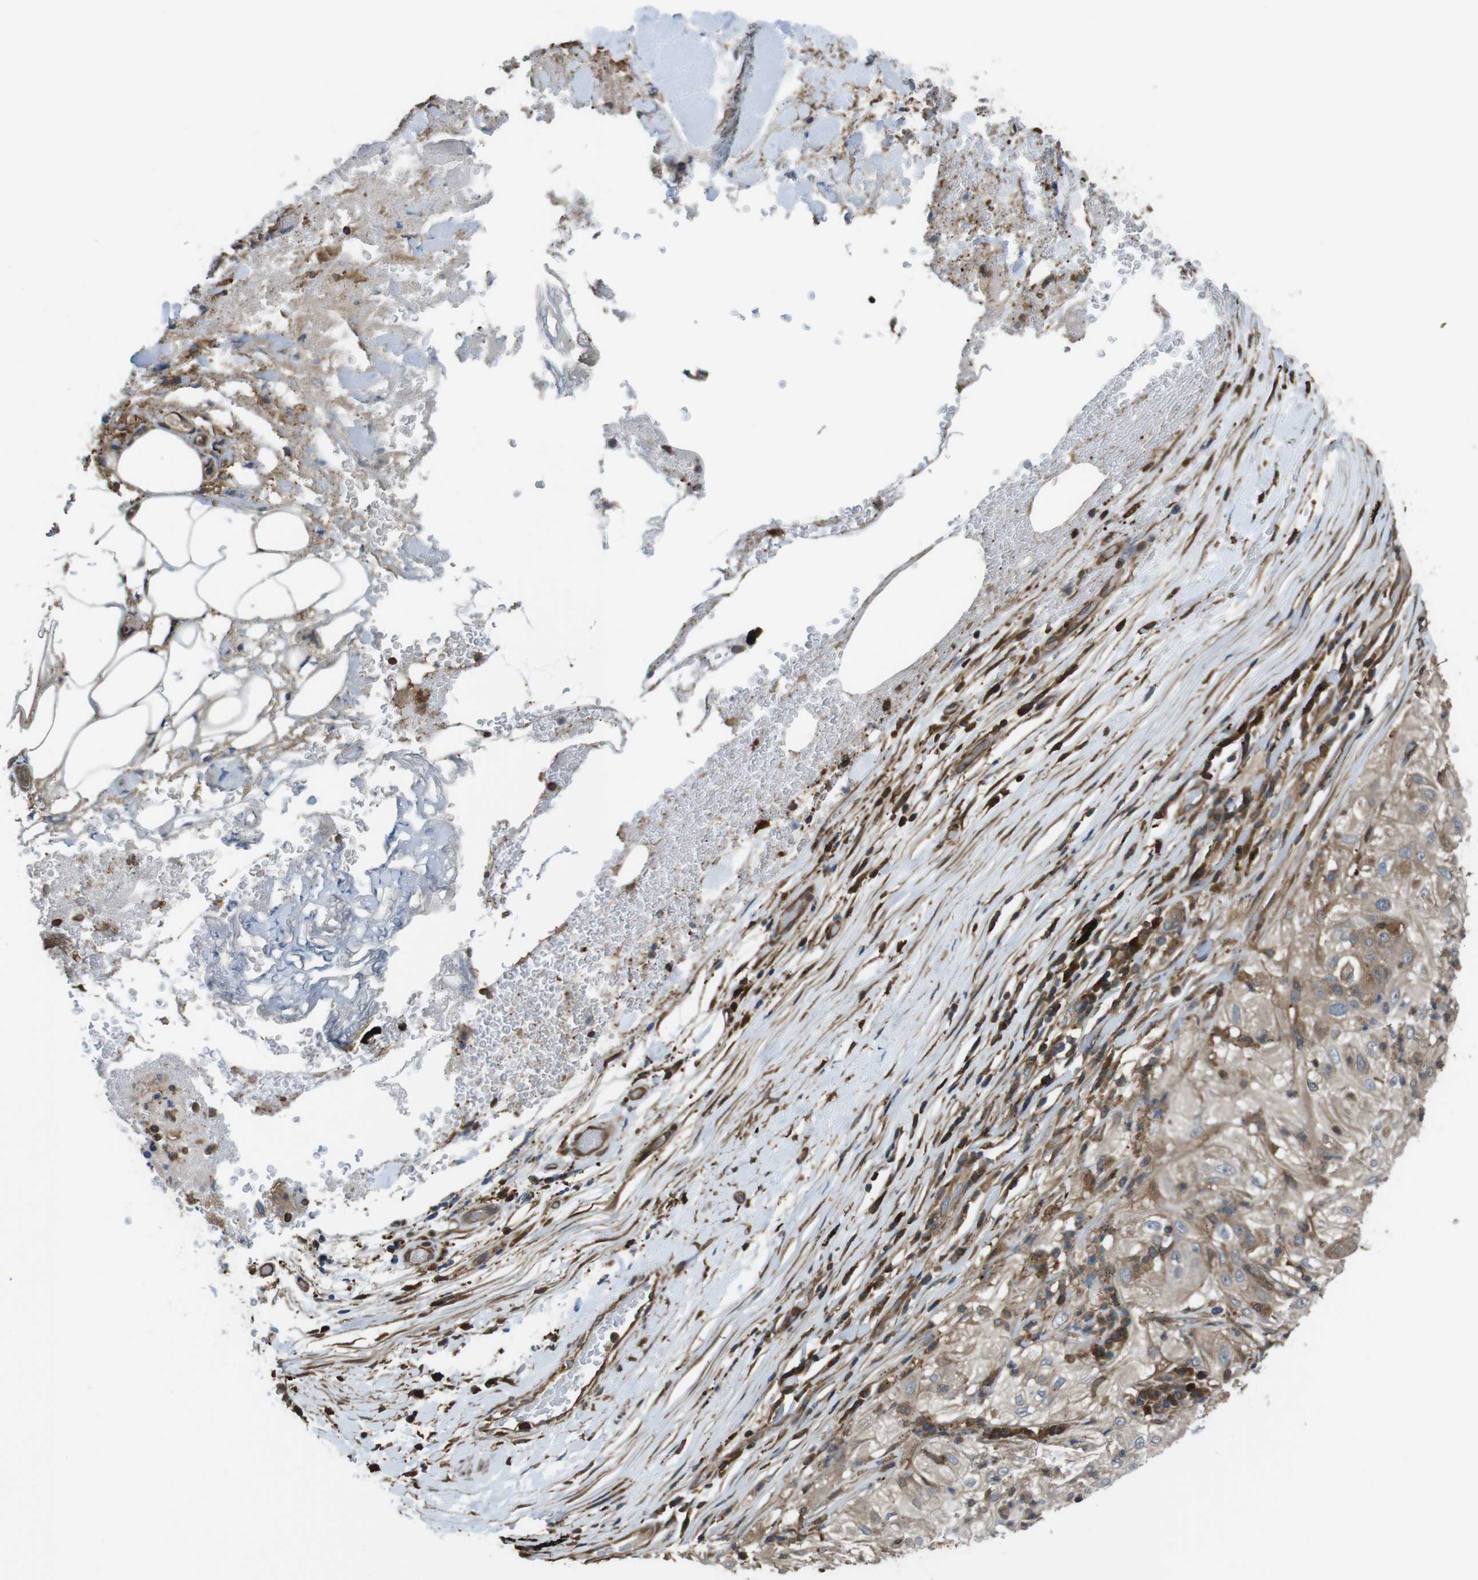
{"staining": {"intensity": "moderate", "quantity": ">75%", "location": "cytoplasmic/membranous"}, "tissue": "lung cancer", "cell_type": "Tumor cells", "image_type": "cancer", "snomed": [{"axis": "morphology", "description": "Inflammation, NOS"}, {"axis": "morphology", "description": "Squamous cell carcinoma, NOS"}, {"axis": "topography", "description": "Lymph node"}, {"axis": "topography", "description": "Soft tissue"}, {"axis": "topography", "description": "Lung"}], "caption": "Lung cancer stained for a protein (brown) exhibits moderate cytoplasmic/membranous positive expression in approximately >75% of tumor cells.", "gene": "ARHGDIA", "patient": {"sex": "male", "age": 66}}